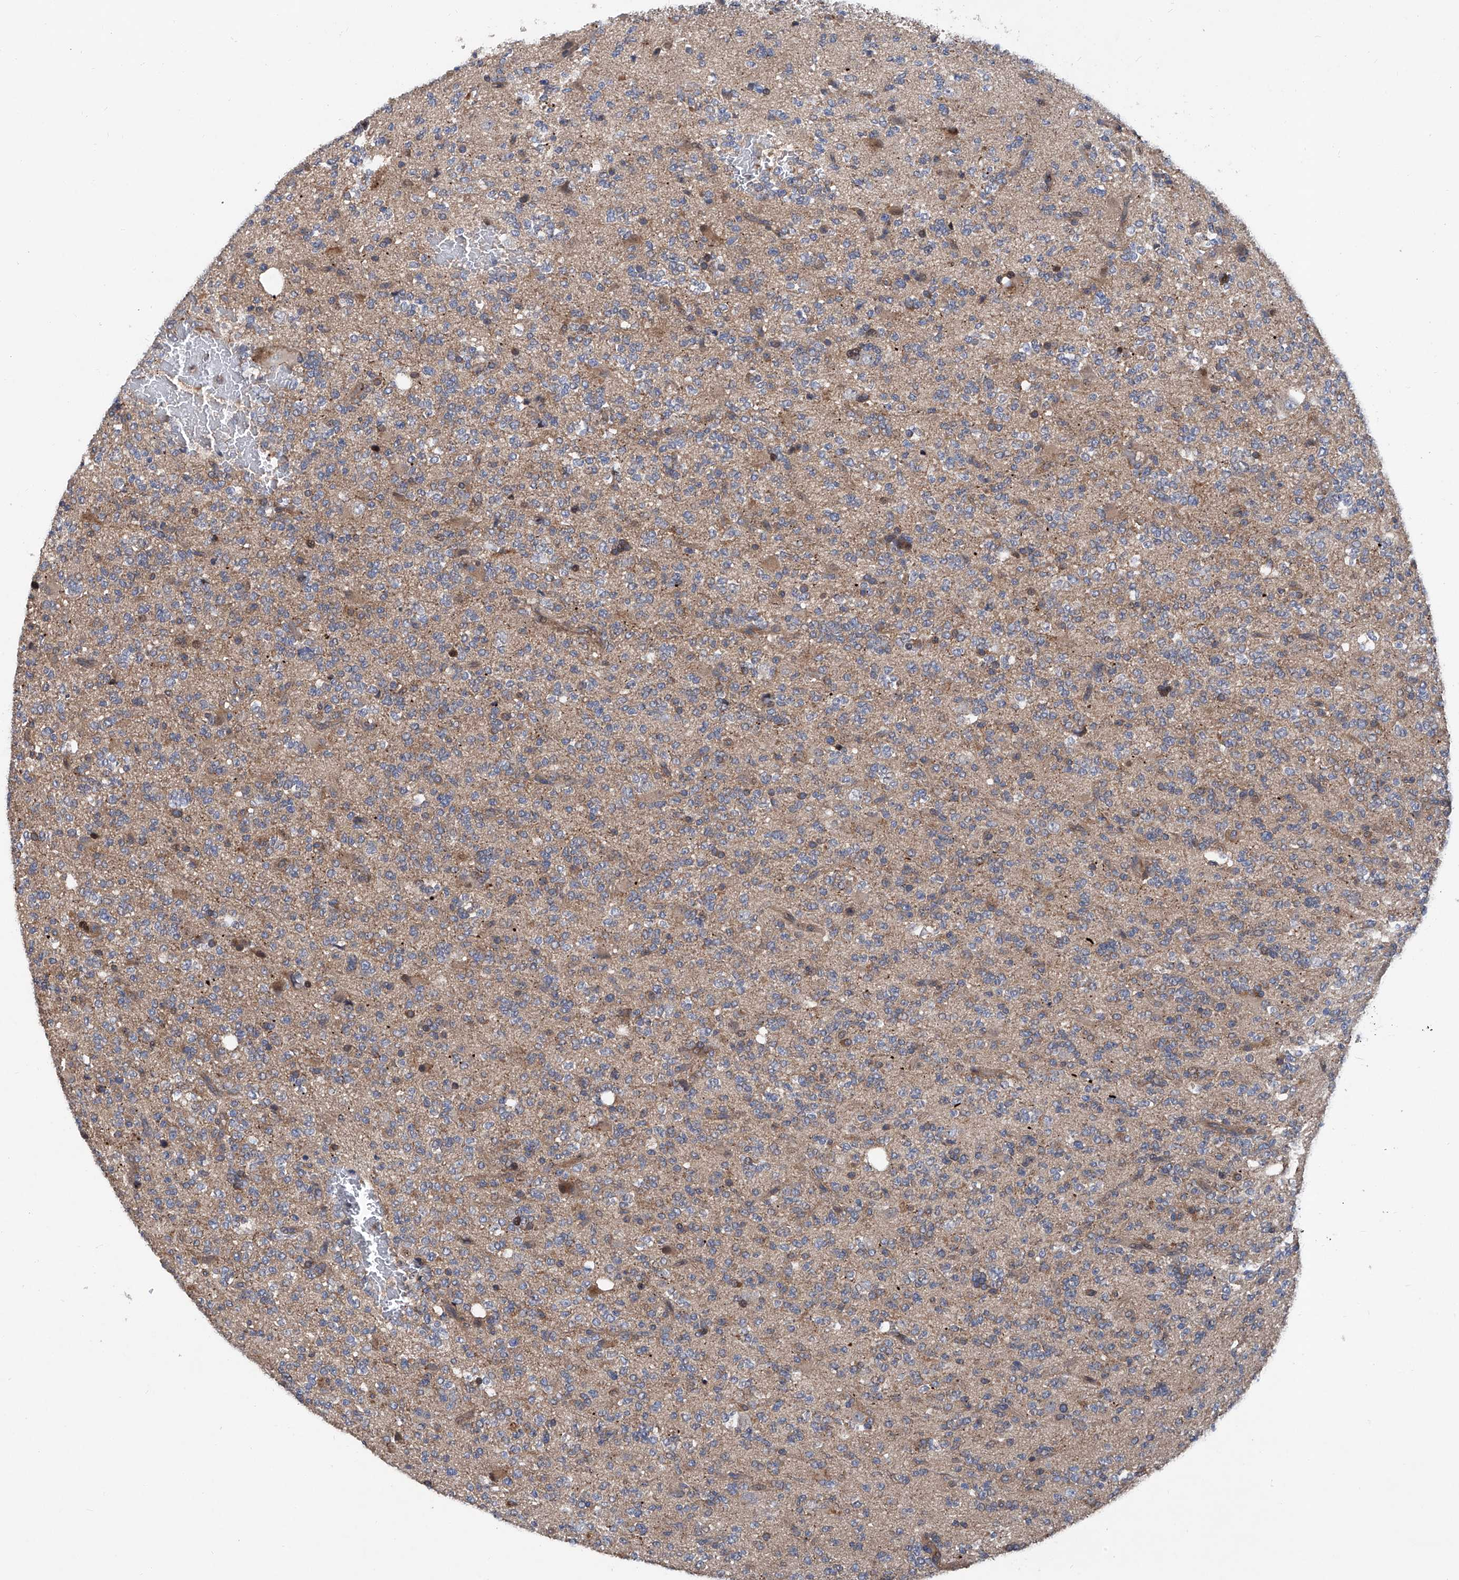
{"staining": {"intensity": "negative", "quantity": "none", "location": "none"}, "tissue": "glioma", "cell_type": "Tumor cells", "image_type": "cancer", "snomed": [{"axis": "morphology", "description": "Glioma, malignant, High grade"}, {"axis": "topography", "description": "Brain"}], "caption": "Micrograph shows no significant protein expression in tumor cells of glioma. (DAB immunohistochemistry (IHC) visualized using brightfield microscopy, high magnification).", "gene": "NT5C3A", "patient": {"sex": "female", "age": 62}}